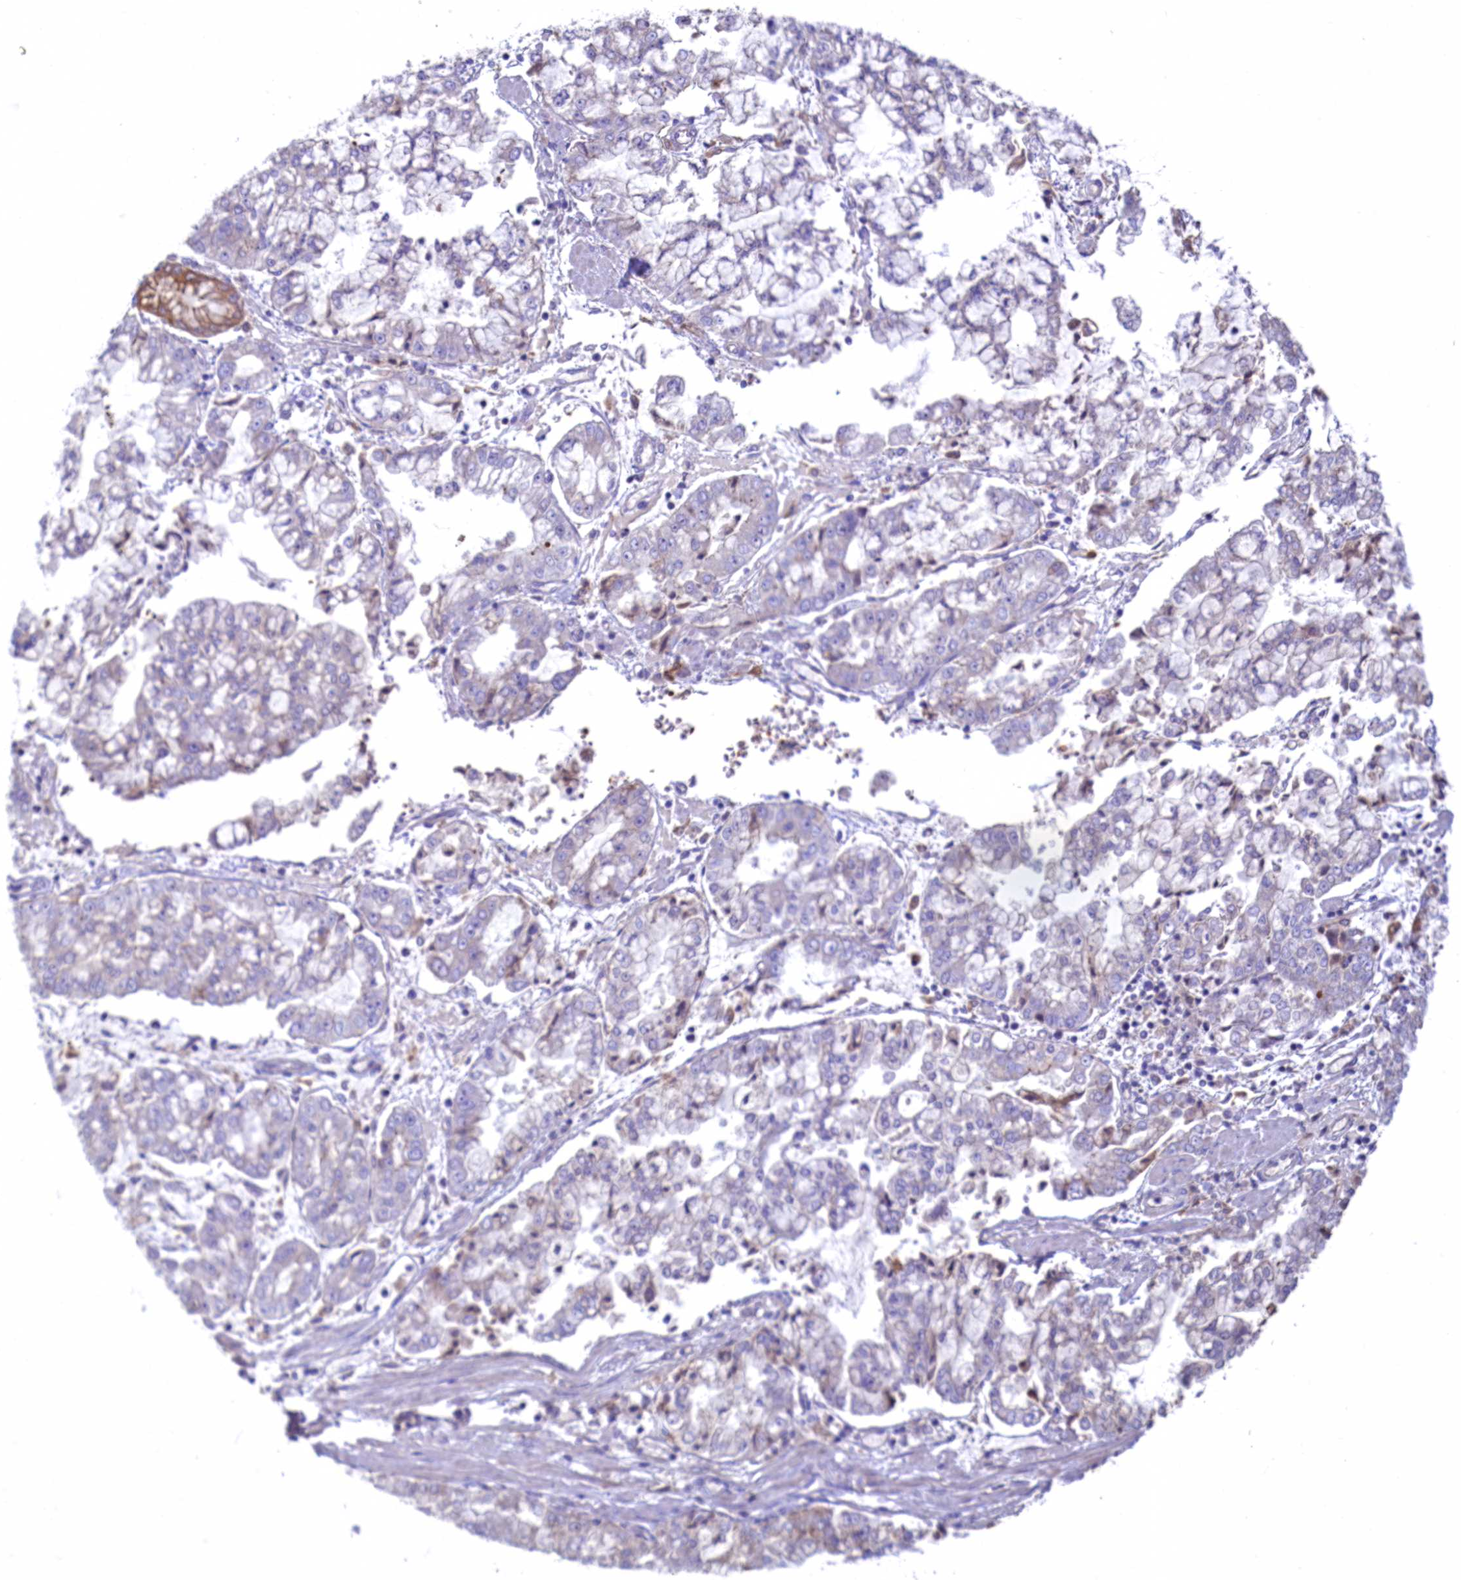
{"staining": {"intensity": "negative", "quantity": "none", "location": "none"}, "tissue": "stomach cancer", "cell_type": "Tumor cells", "image_type": "cancer", "snomed": [{"axis": "morphology", "description": "Adenocarcinoma, NOS"}, {"axis": "topography", "description": "Stomach"}], "caption": "Protein analysis of stomach adenocarcinoma exhibits no significant expression in tumor cells.", "gene": "HPS6", "patient": {"sex": "male", "age": 76}}